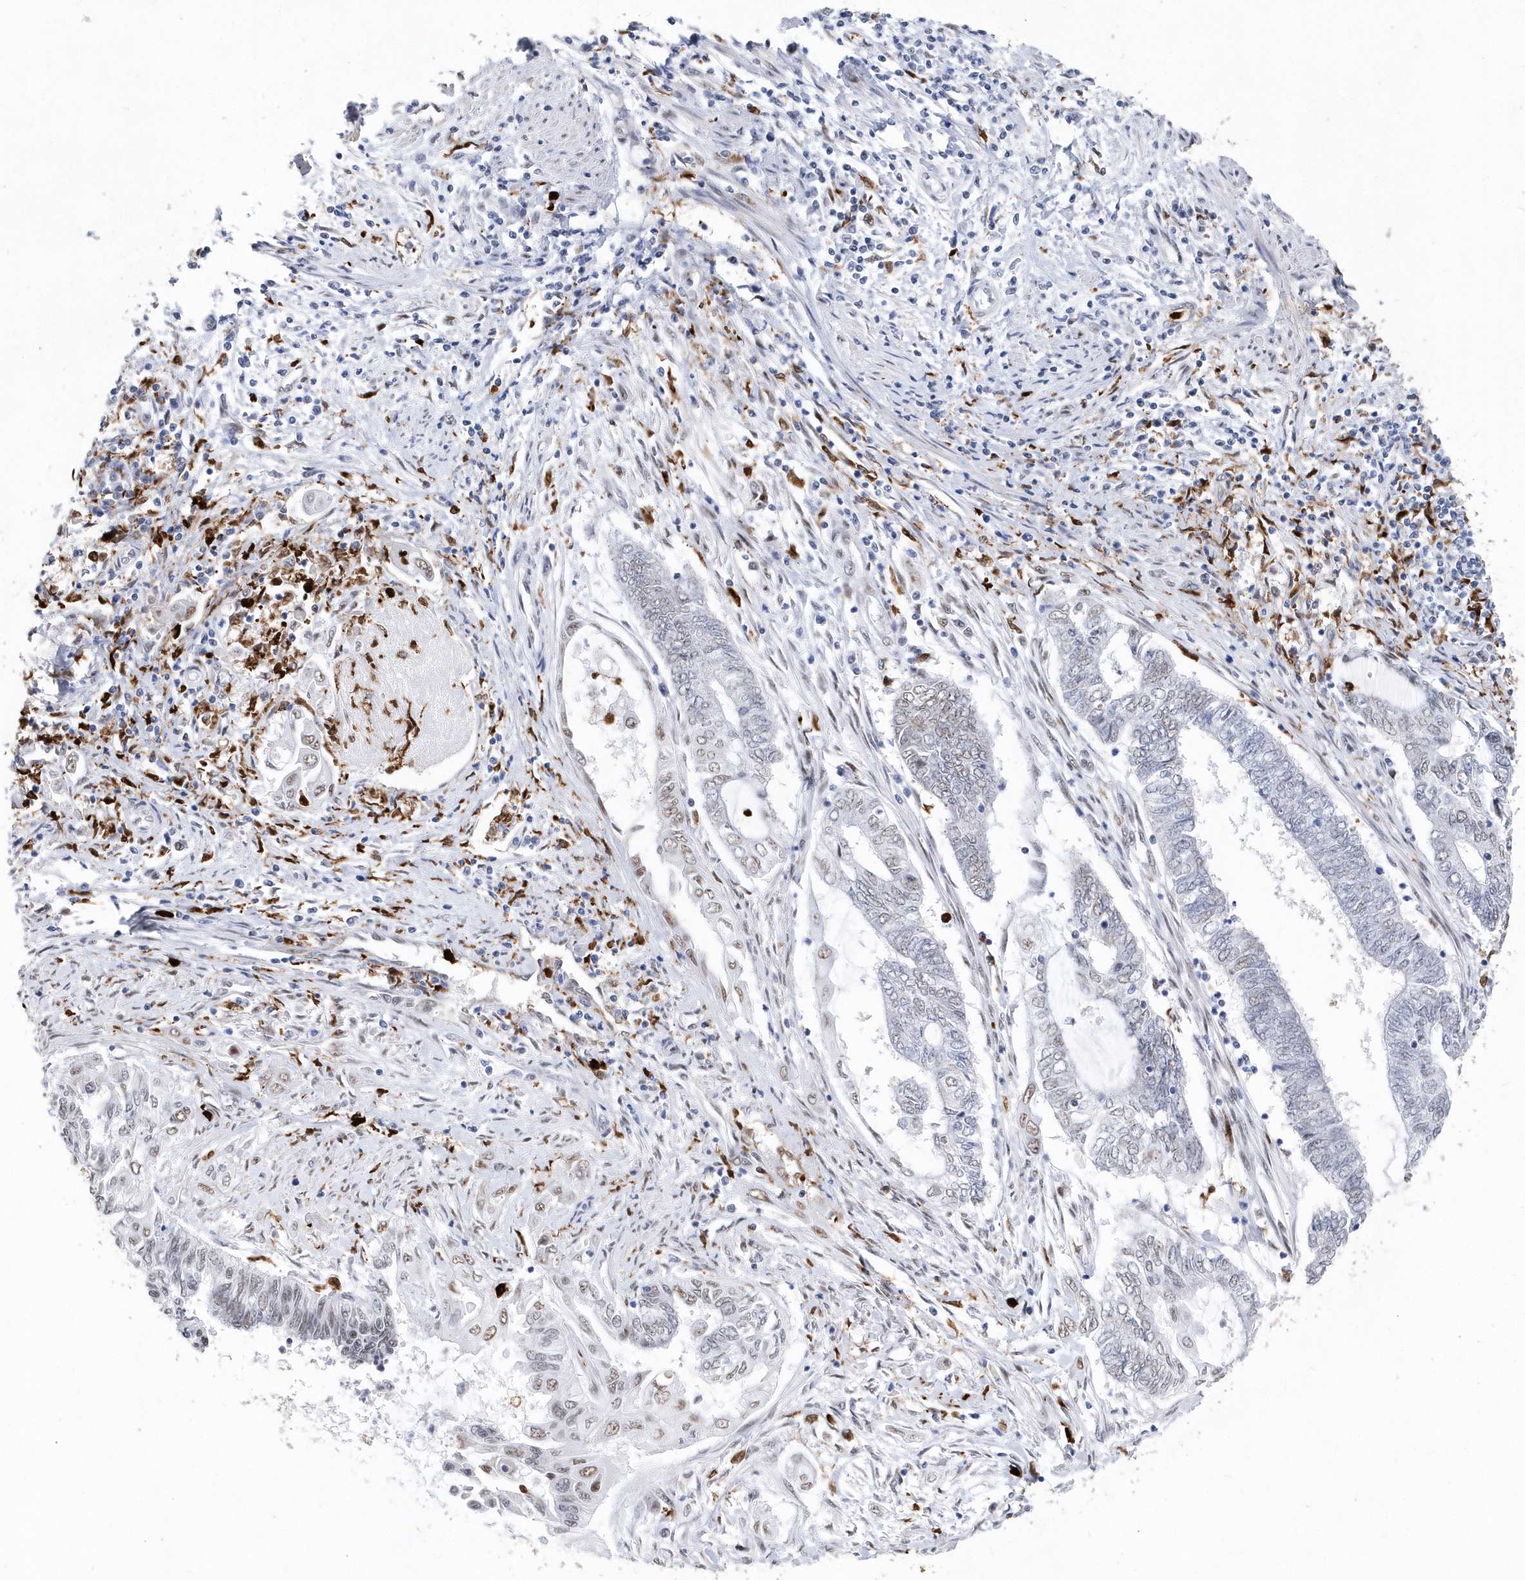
{"staining": {"intensity": "weak", "quantity": "<25%", "location": "nuclear"}, "tissue": "endometrial cancer", "cell_type": "Tumor cells", "image_type": "cancer", "snomed": [{"axis": "morphology", "description": "Adenocarcinoma, NOS"}, {"axis": "topography", "description": "Uterus"}, {"axis": "topography", "description": "Endometrium"}], "caption": "Image shows no significant protein staining in tumor cells of adenocarcinoma (endometrial).", "gene": "RPP30", "patient": {"sex": "female", "age": 70}}